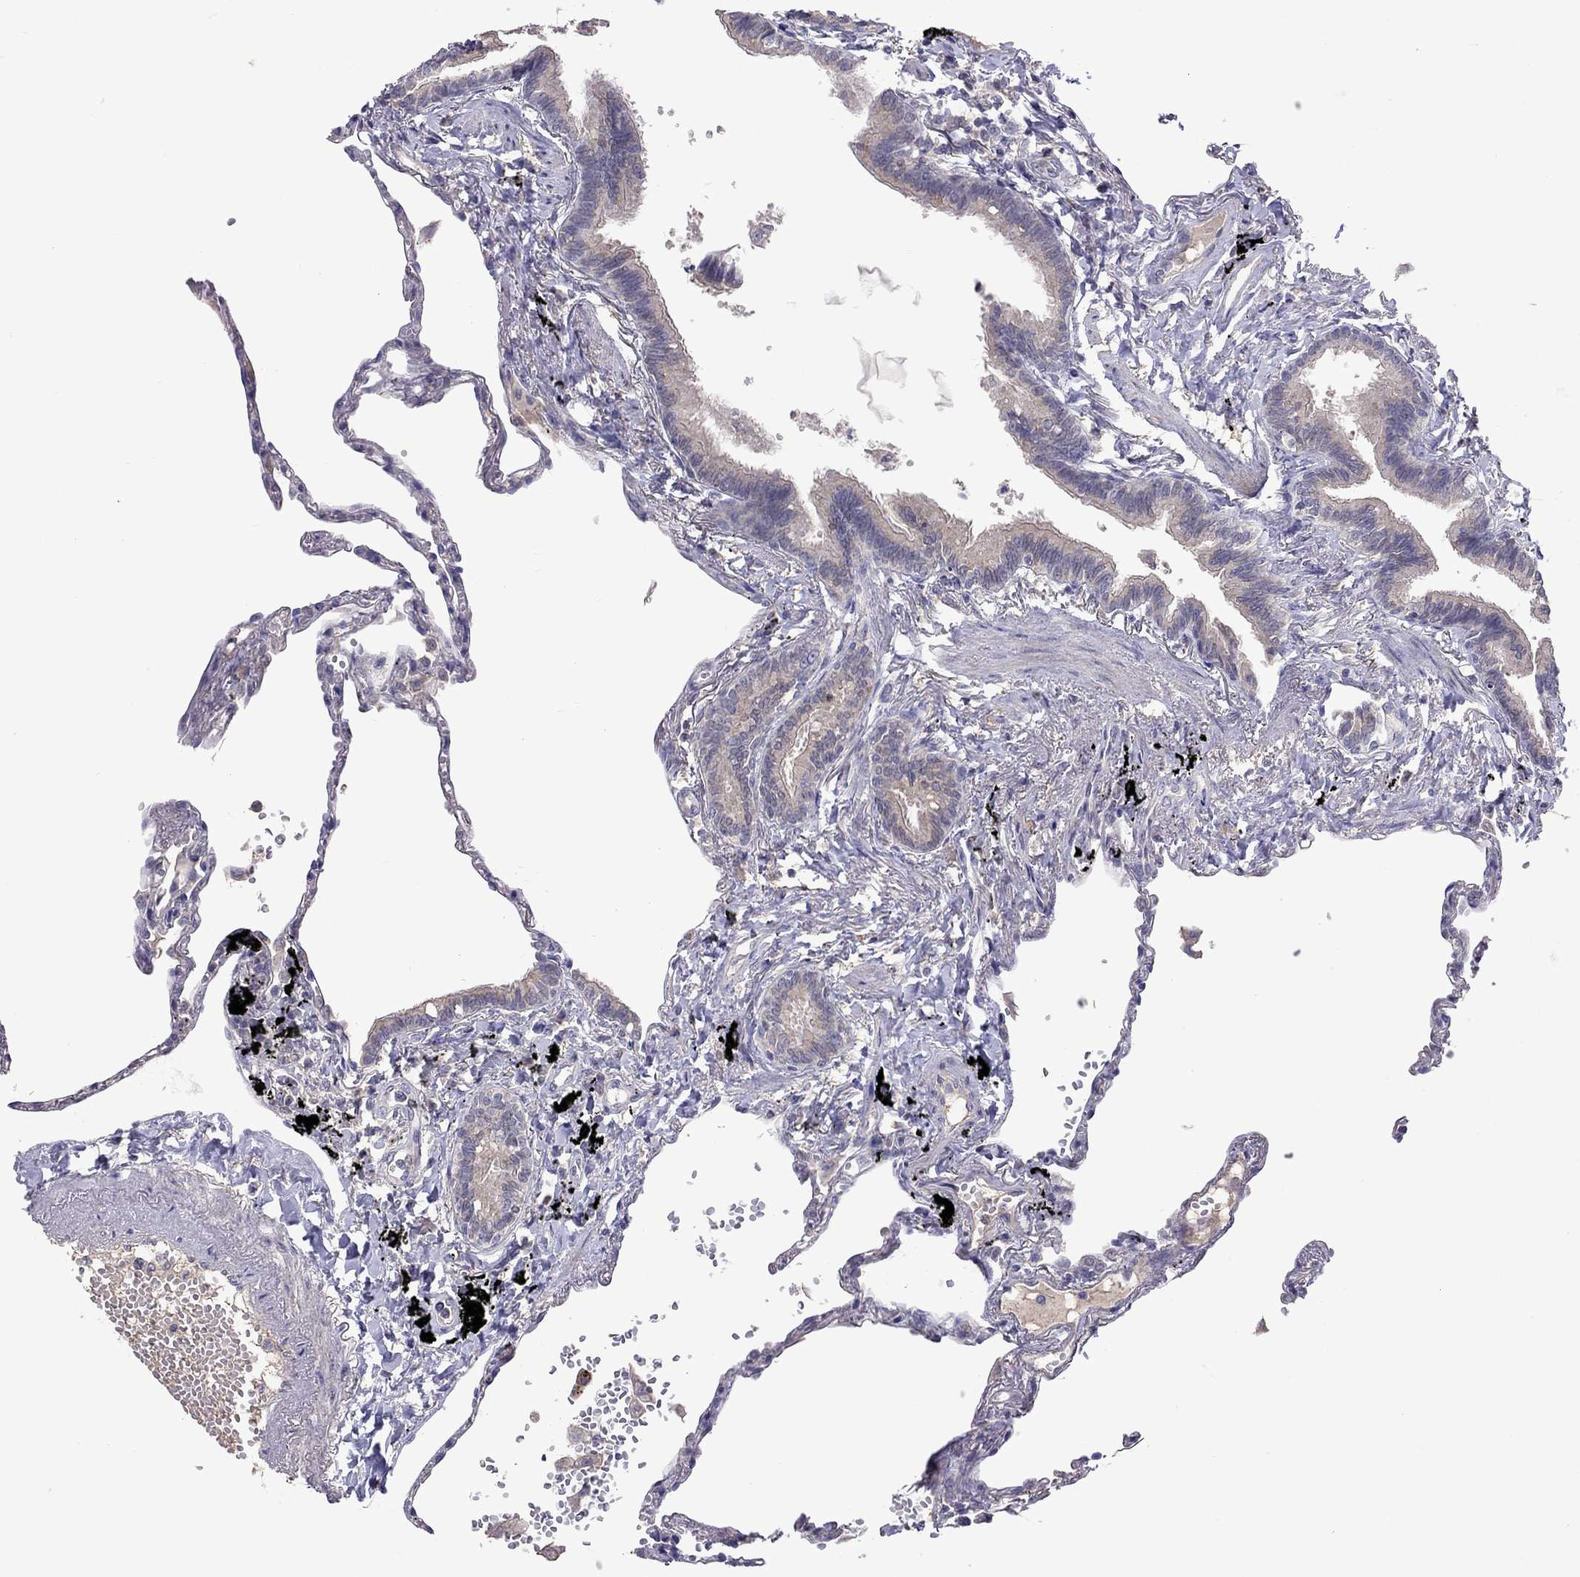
{"staining": {"intensity": "negative", "quantity": "none", "location": "none"}, "tissue": "lung", "cell_type": "Alveolar cells", "image_type": "normal", "snomed": [{"axis": "morphology", "description": "Normal tissue, NOS"}, {"axis": "topography", "description": "Lung"}], "caption": "DAB immunohistochemical staining of unremarkable lung displays no significant expression in alveolar cells. Brightfield microscopy of immunohistochemistry stained with DAB (brown) and hematoxylin (blue), captured at high magnification.", "gene": "RTP5", "patient": {"sex": "male", "age": 78}}